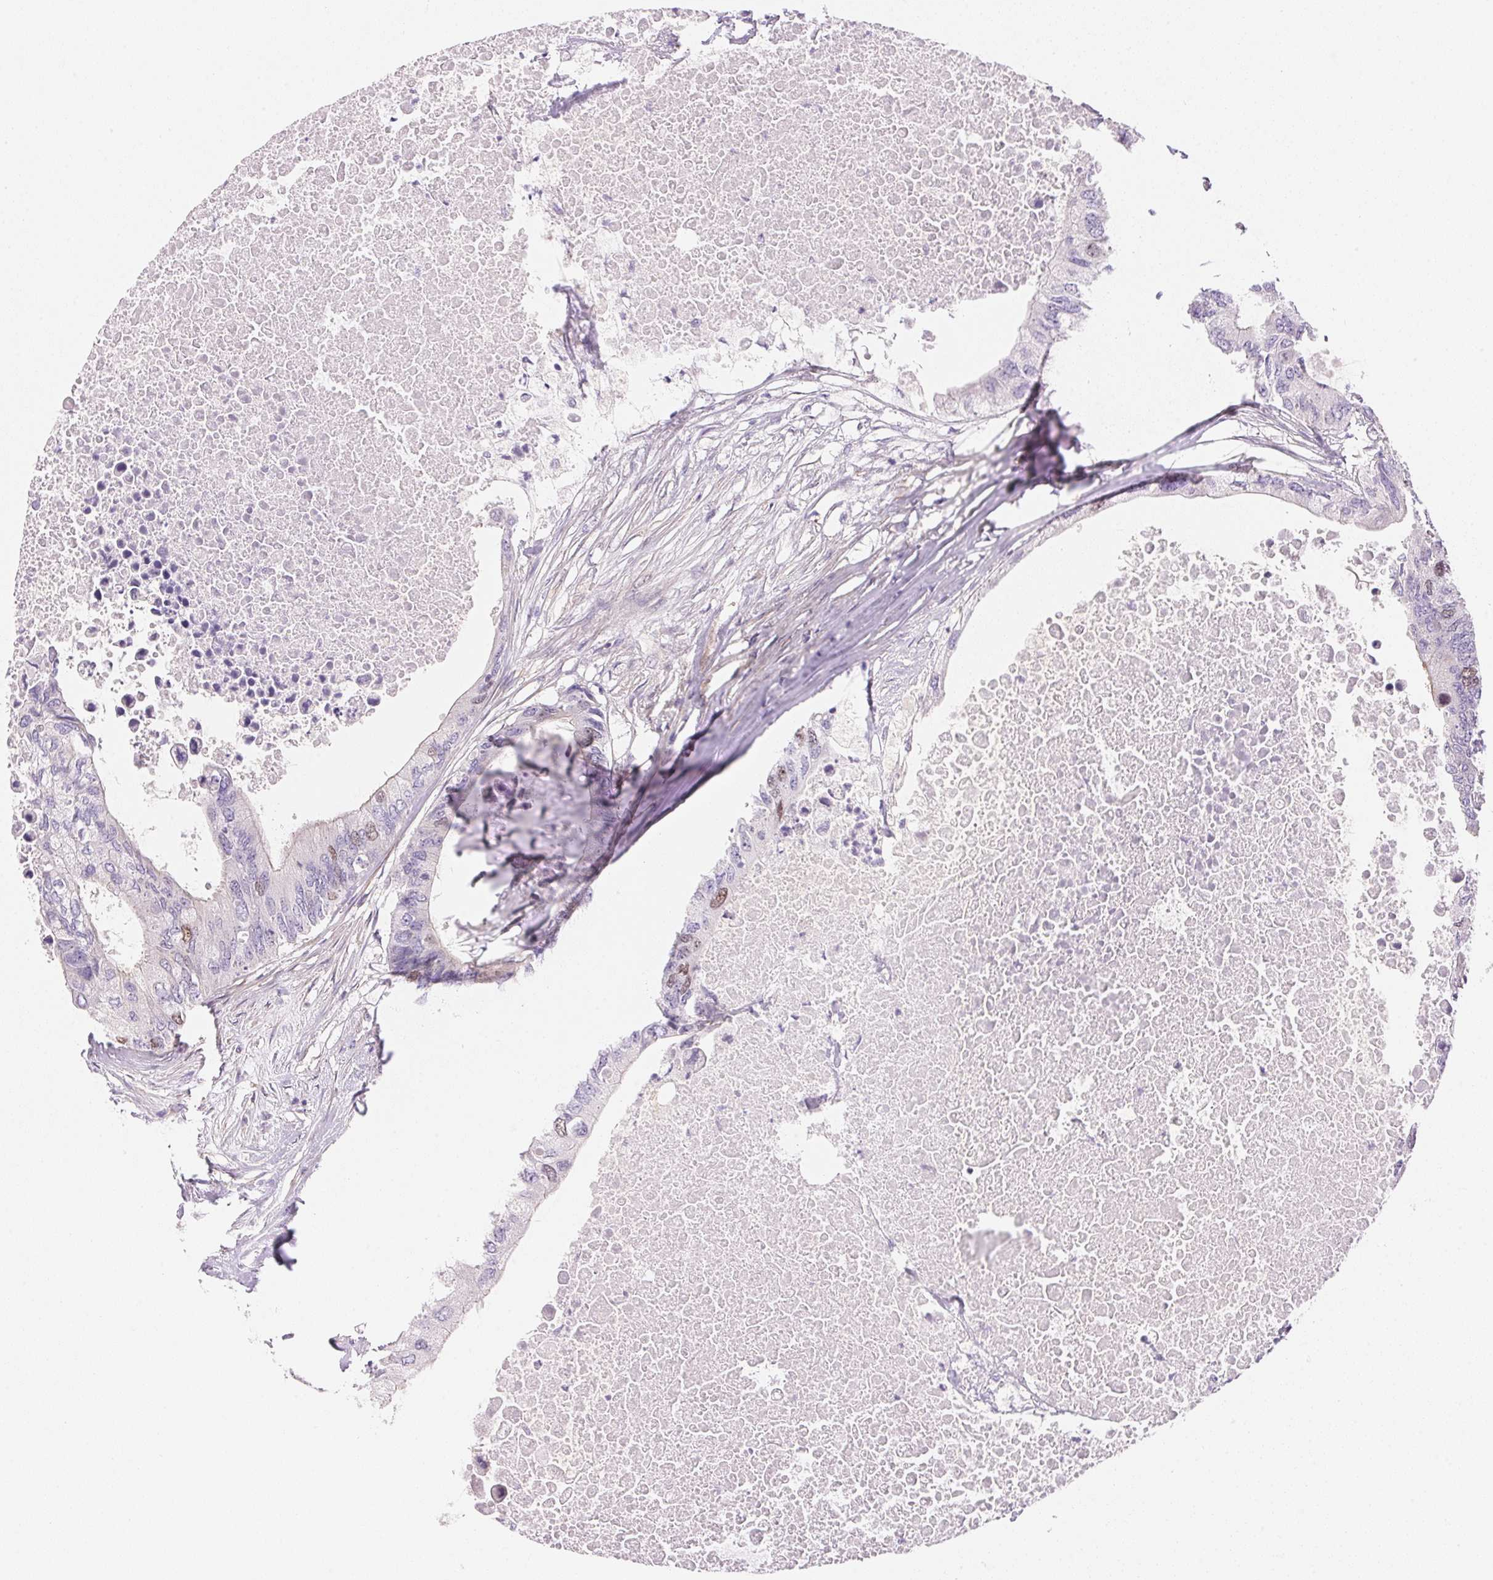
{"staining": {"intensity": "weak", "quantity": "<25%", "location": "nuclear"}, "tissue": "colorectal cancer", "cell_type": "Tumor cells", "image_type": "cancer", "snomed": [{"axis": "morphology", "description": "Adenocarcinoma, NOS"}, {"axis": "topography", "description": "Colon"}], "caption": "This is an immunohistochemistry histopathology image of colorectal cancer (adenocarcinoma). There is no expression in tumor cells.", "gene": "SMTN", "patient": {"sex": "male", "age": 71}}